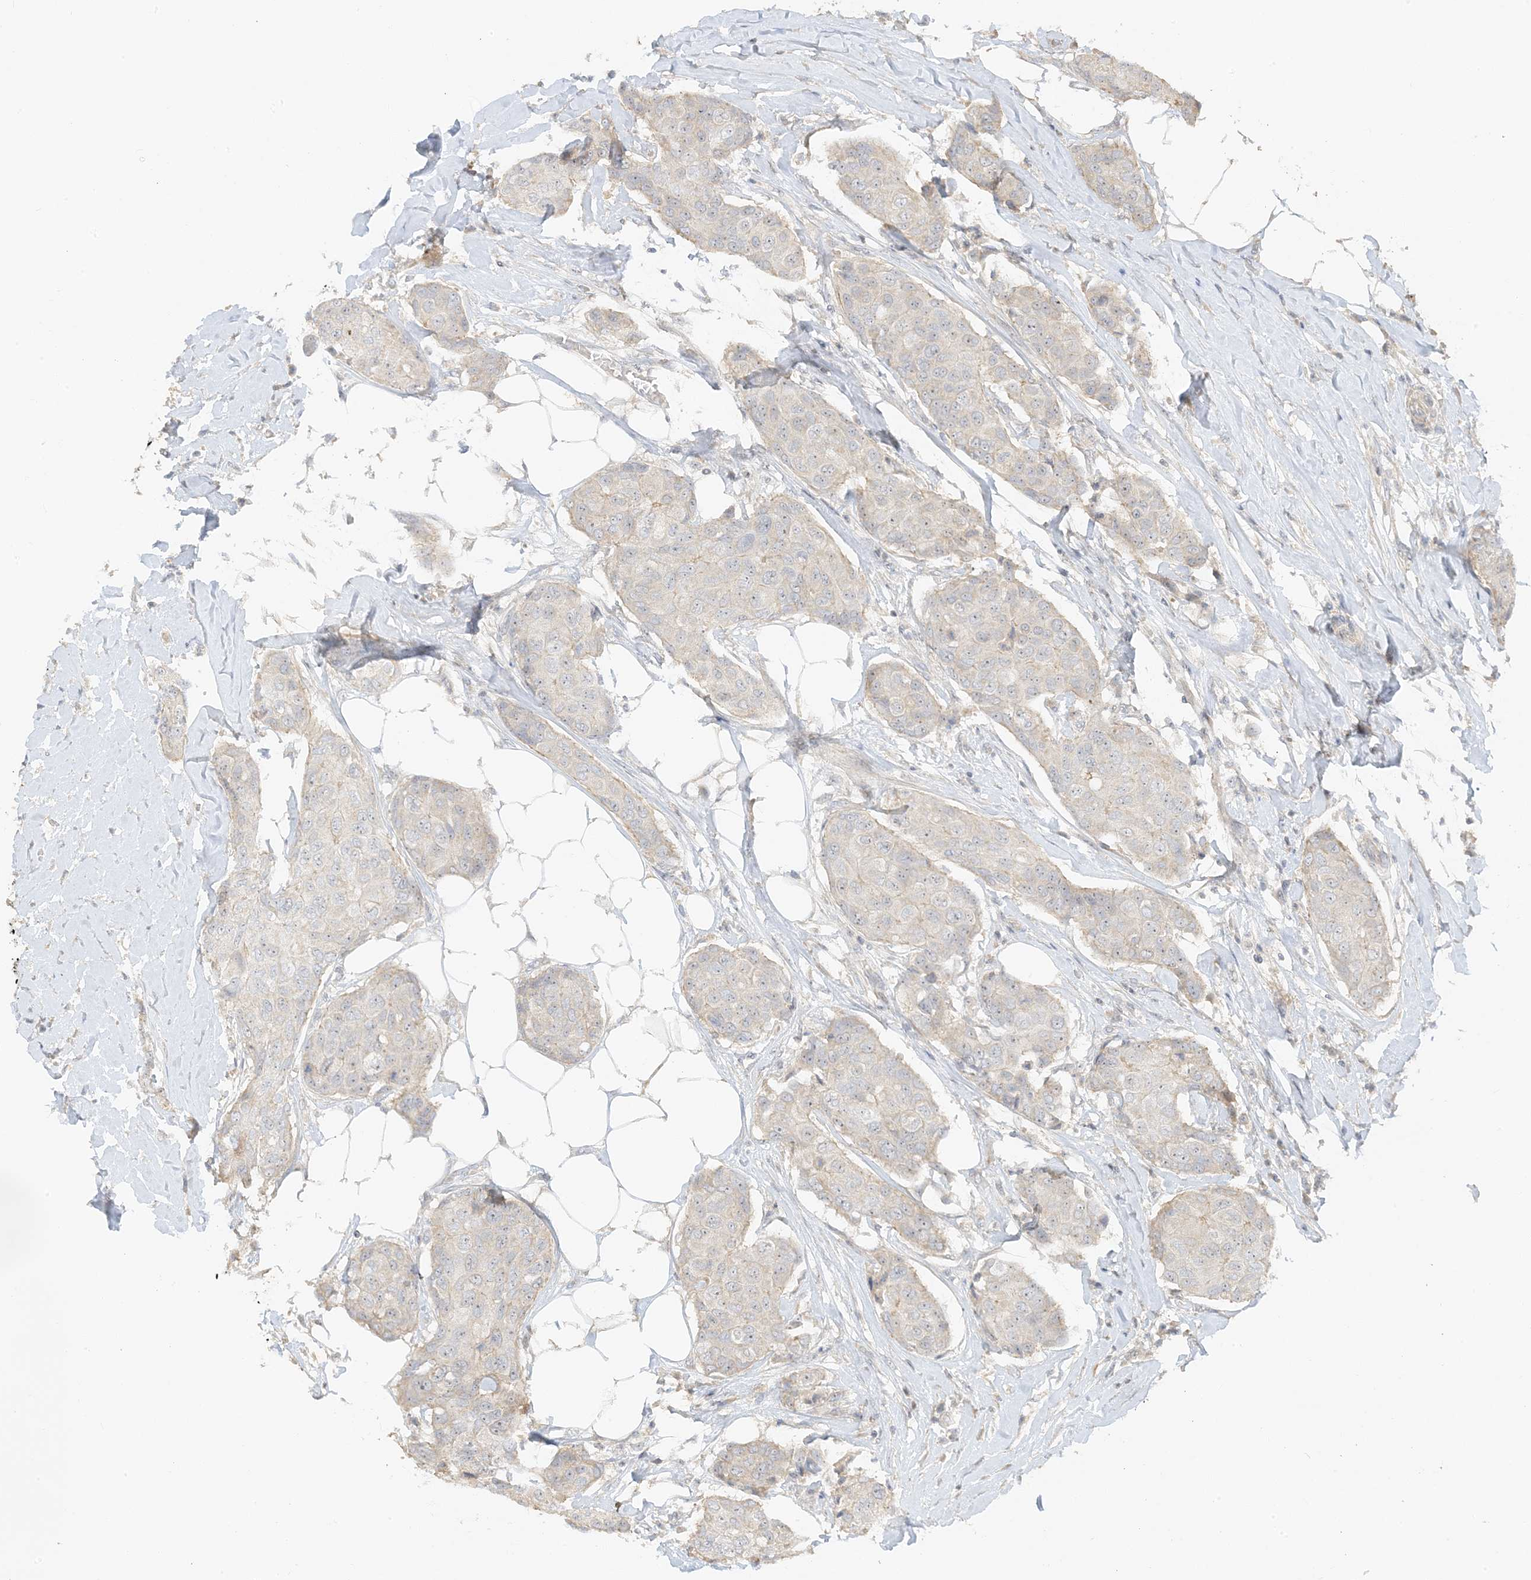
{"staining": {"intensity": "weak", "quantity": "<25%", "location": "cytoplasmic/membranous"}, "tissue": "breast cancer", "cell_type": "Tumor cells", "image_type": "cancer", "snomed": [{"axis": "morphology", "description": "Duct carcinoma"}, {"axis": "topography", "description": "Breast"}], "caption": "A high-resolution photomicrograph shows IHC staining of breast cancer (infiltrating ductal carcinoma), which shows no significant positivity in tumor cells.", "gene": "ETAA1", "patient": {"sex": "female", "age": 80}}